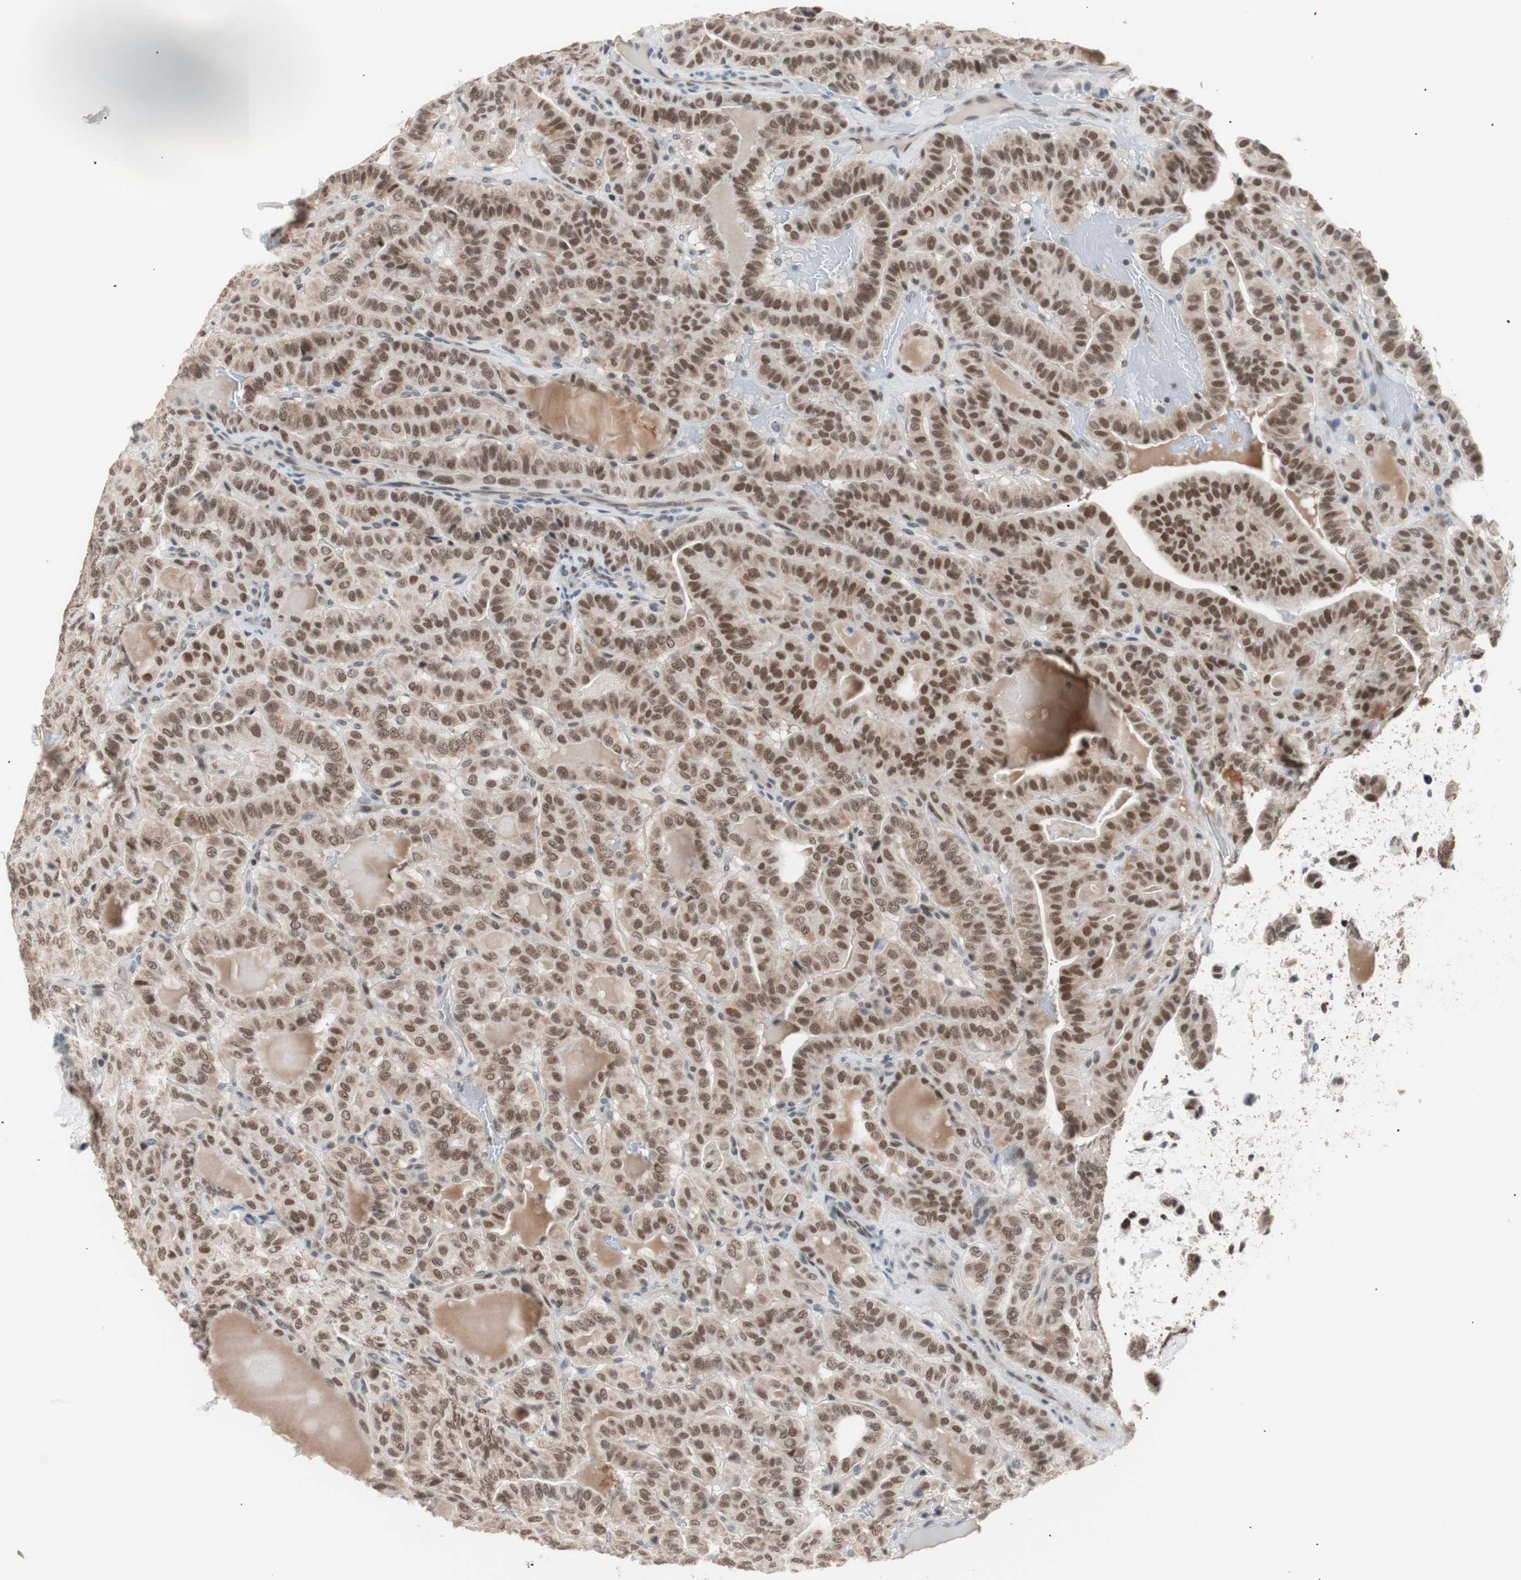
{"staining": {"intensity": "moderate", "quantity": ">75%", "location": "nuclear"}, "tissue": "thyroid cancer", "cell_type": "Tumor cells", "image_type": "cancer", "snomed": [{"axis": "morphology", "description": "Papillary adenocarcinoma, NOS"}, {"axis": "topography", "description": "Thyroid gland"}], "caption": "The histopathology image demonstrates a brown stain indicating the presence of a protein in the nuclear of tumor cells in papillary adenocarcinoma (thyroid).", "gene": "LIG3", "patient": {"sex": "male", "age": 77}}